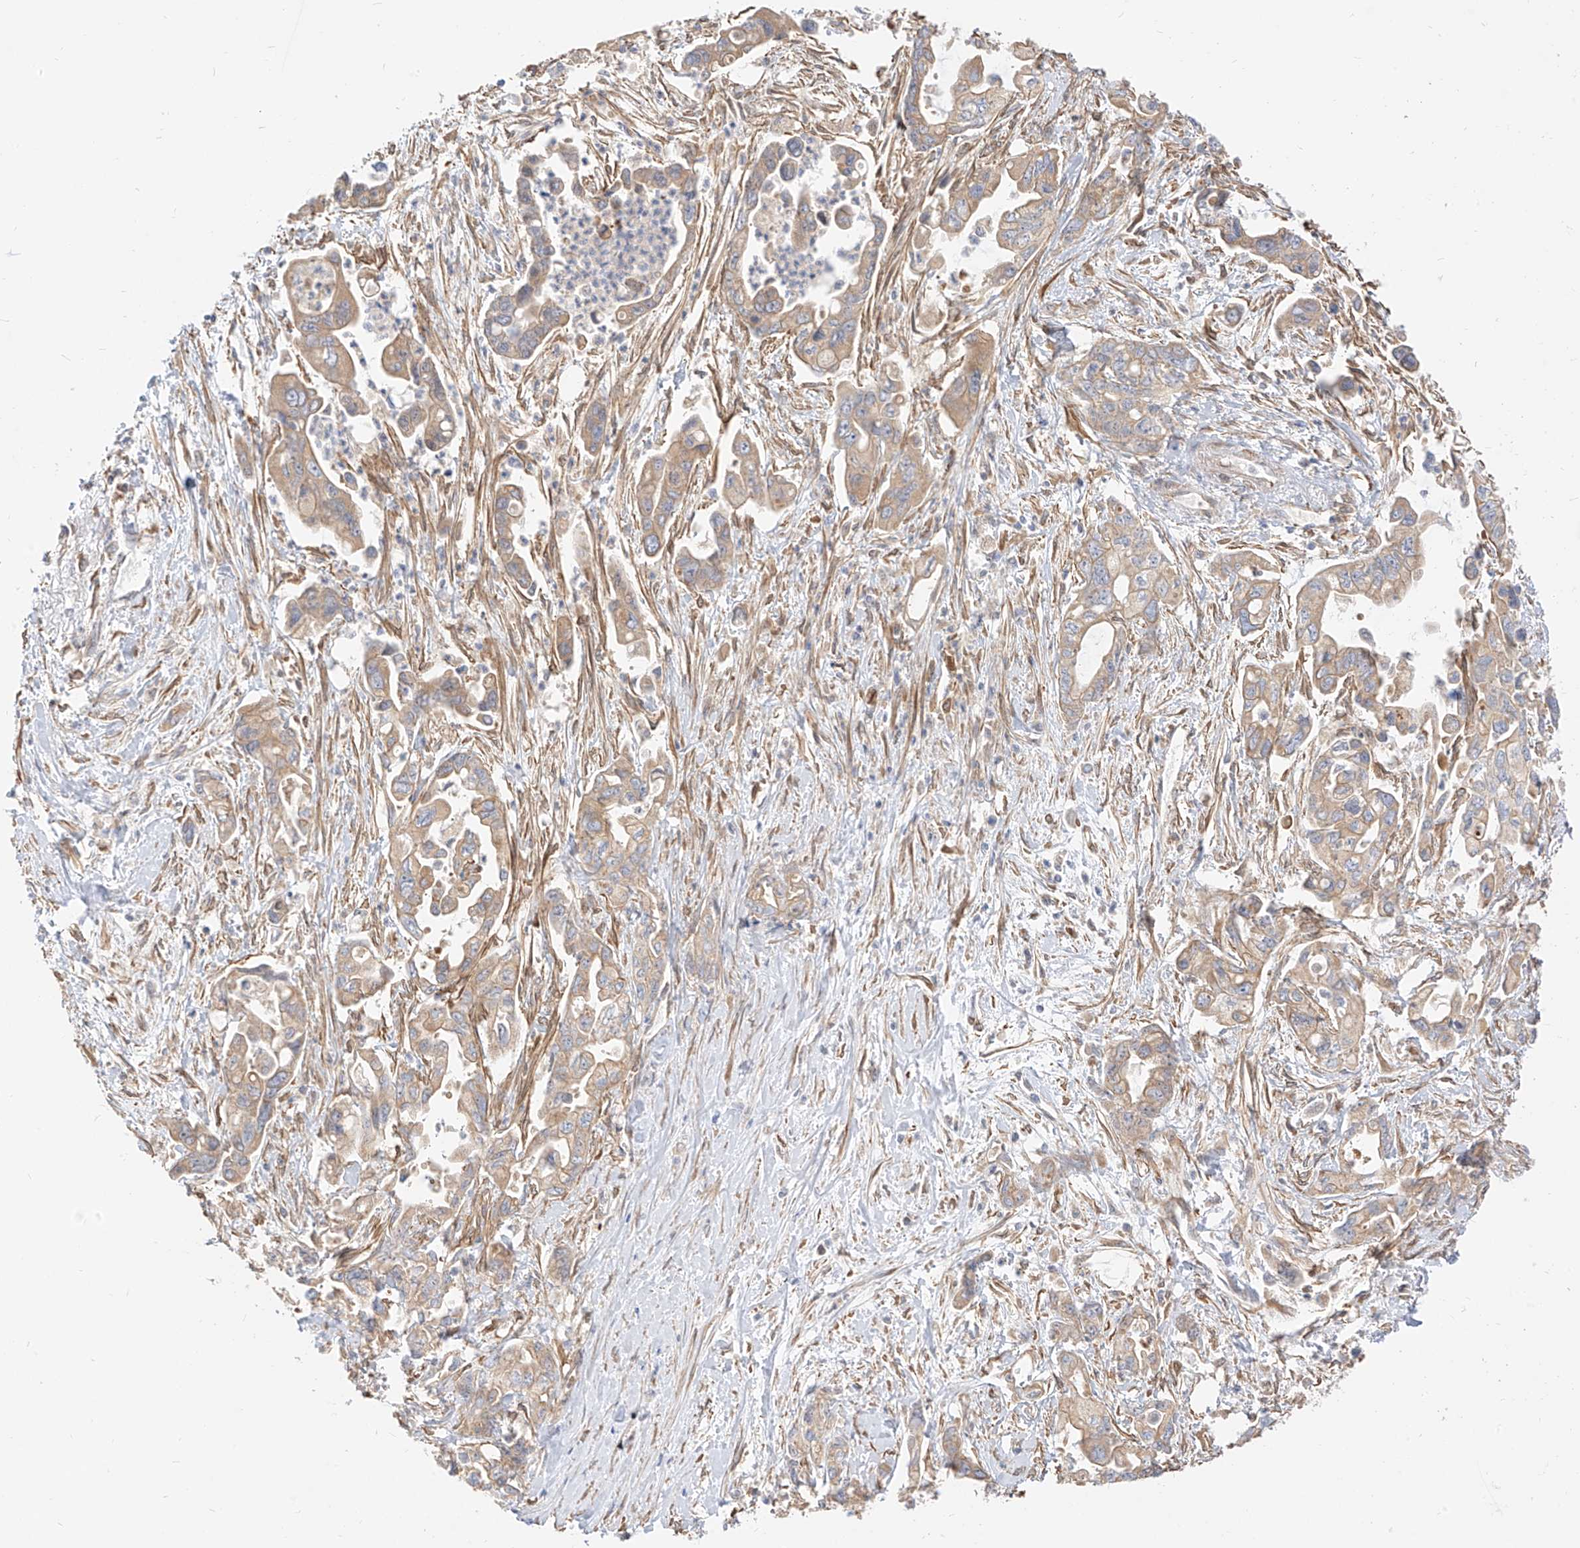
{"staining": {"intensity": "weak", "quantity": ">75%", "location": "cytoplasmic/membranous"}, "tissue": "pancreatic cancer", "cell_type": "Tumor cells", "image_type": "cancer", "snomed": [{"axis": "morphology", "description": "Adenocarcinoma, NOS"}, {"axis": "topography", "description": "Pancreas"}], "caption": "A high-resolution histopathology image shows immunohistochemistry (IHC) staining of pancreatic cancer (adenocarcinoma), which demonstrates weak cytoplasmic/membranous staining in approximately >75% of tumor cells. The staining was performed using DAB (3,3'-diaminobenzidine), with brown indicating positive protein expression. Nuclei are stained blue with hematoxylin.", "gene": "PLCL1", "patient": {"sex": "male", "age": 70}}